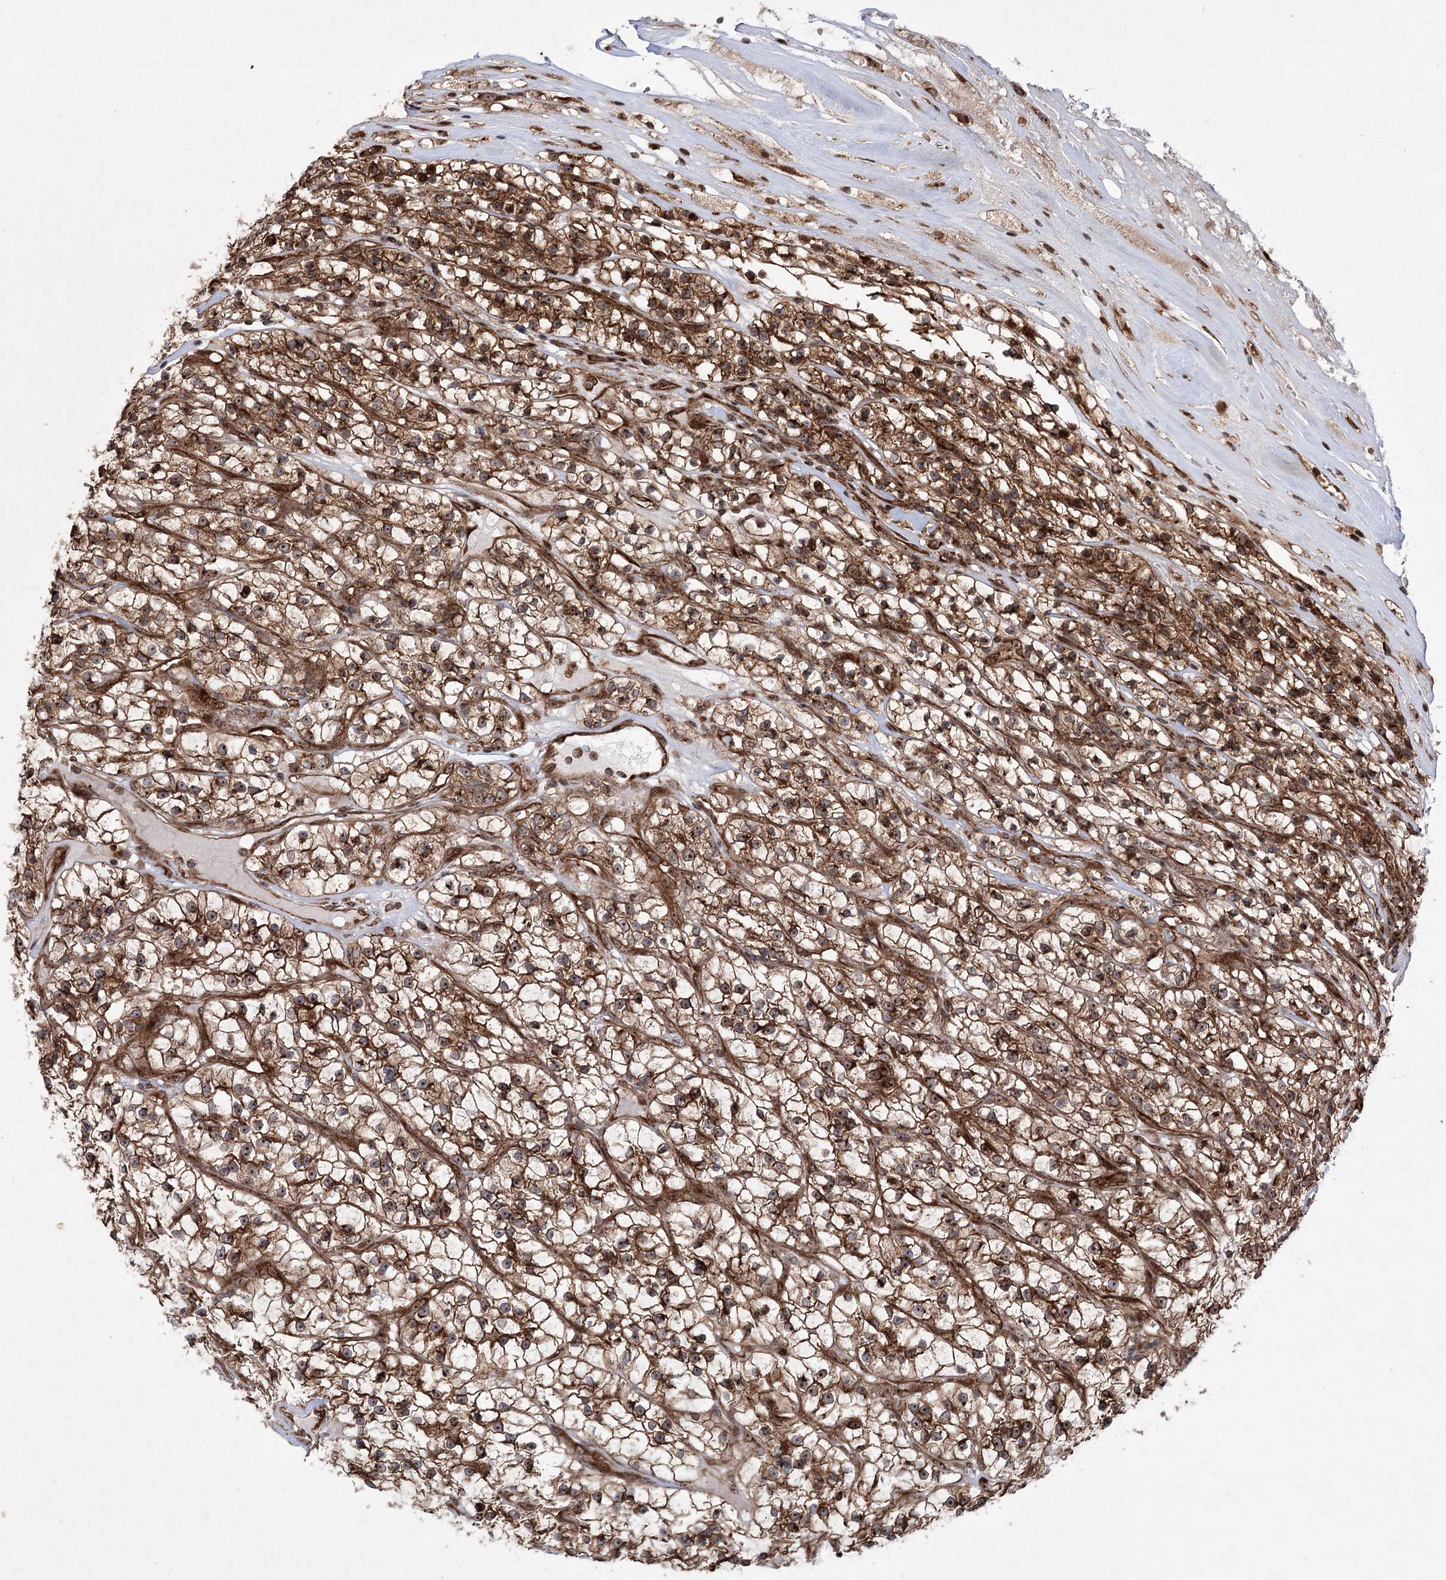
{"staining": {"intensity": "moderate", "quantity": ">75%", "location": "cytoplasmic/membranous,nuclear"}, "tissue": "renal cancer", "cell_type": "Tumor cells", "image_type": "cancer", "snomed": [{"axis": "morphology", "description": "Adenocarcinoma, NOS"}, {"axis": "topography", "description": "Kidney"}], "caption": "Immunohistochemical staining of human renal adenocarcinoma exhibits medium levels of moderate cytoplasmic/membranous and nuclear protein staining in approximately >75% of tumor cells. (brown staining indicates protein expression, while blue staining denotes nuclei).", "gene": "SERINC5", "patient": {"sex": "female", "age": 57}}